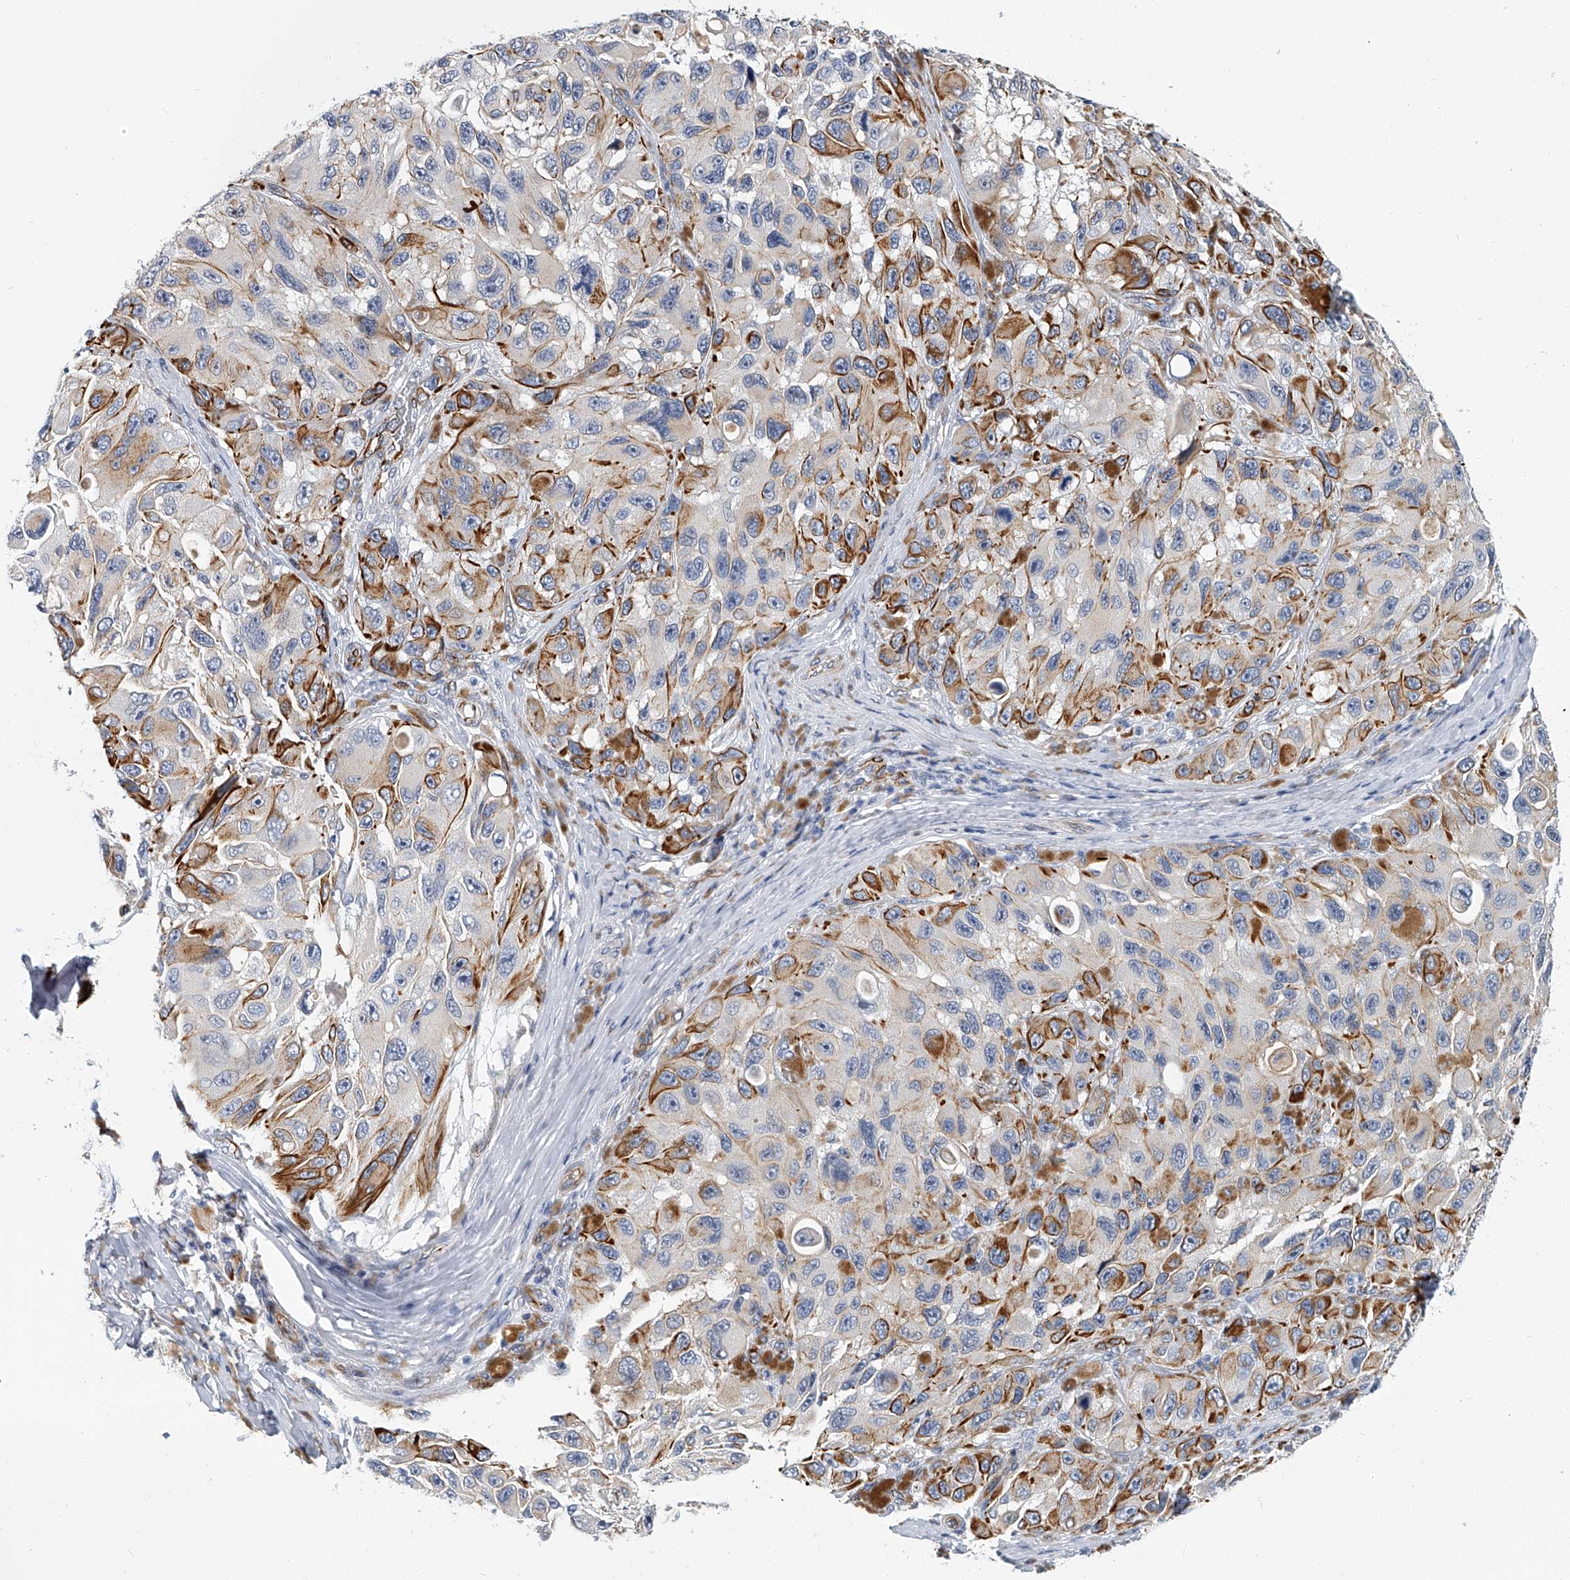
{"staining": {"intensity": "moderate", "quantity": "<25%", "location": "cytoplasmic/membranous"}, "tissue": "melanoma", "cell_type": "Tumor cells", "image_type": "cancer", "snomed": [{"axis": "morphology", "description": "Malignant melanoma, NOS"}, {"axis": "topography", "description": "Skin"}], "caption": "IHC staining of malignant melanoma, which reveals low levels of moderate cytoplasmic/membranous expression in approximately <25% of tumor cells indicating moderate cytoplasmic/membranous protein expression. The staining was performed using DAB (3,3'-diaminobenzidine) (brown) for protein detection and nuclei were counterstained in hematoxylin (blue).", "gene": "KIRREL1", "patient": {"sex": "female", "age": 73}}